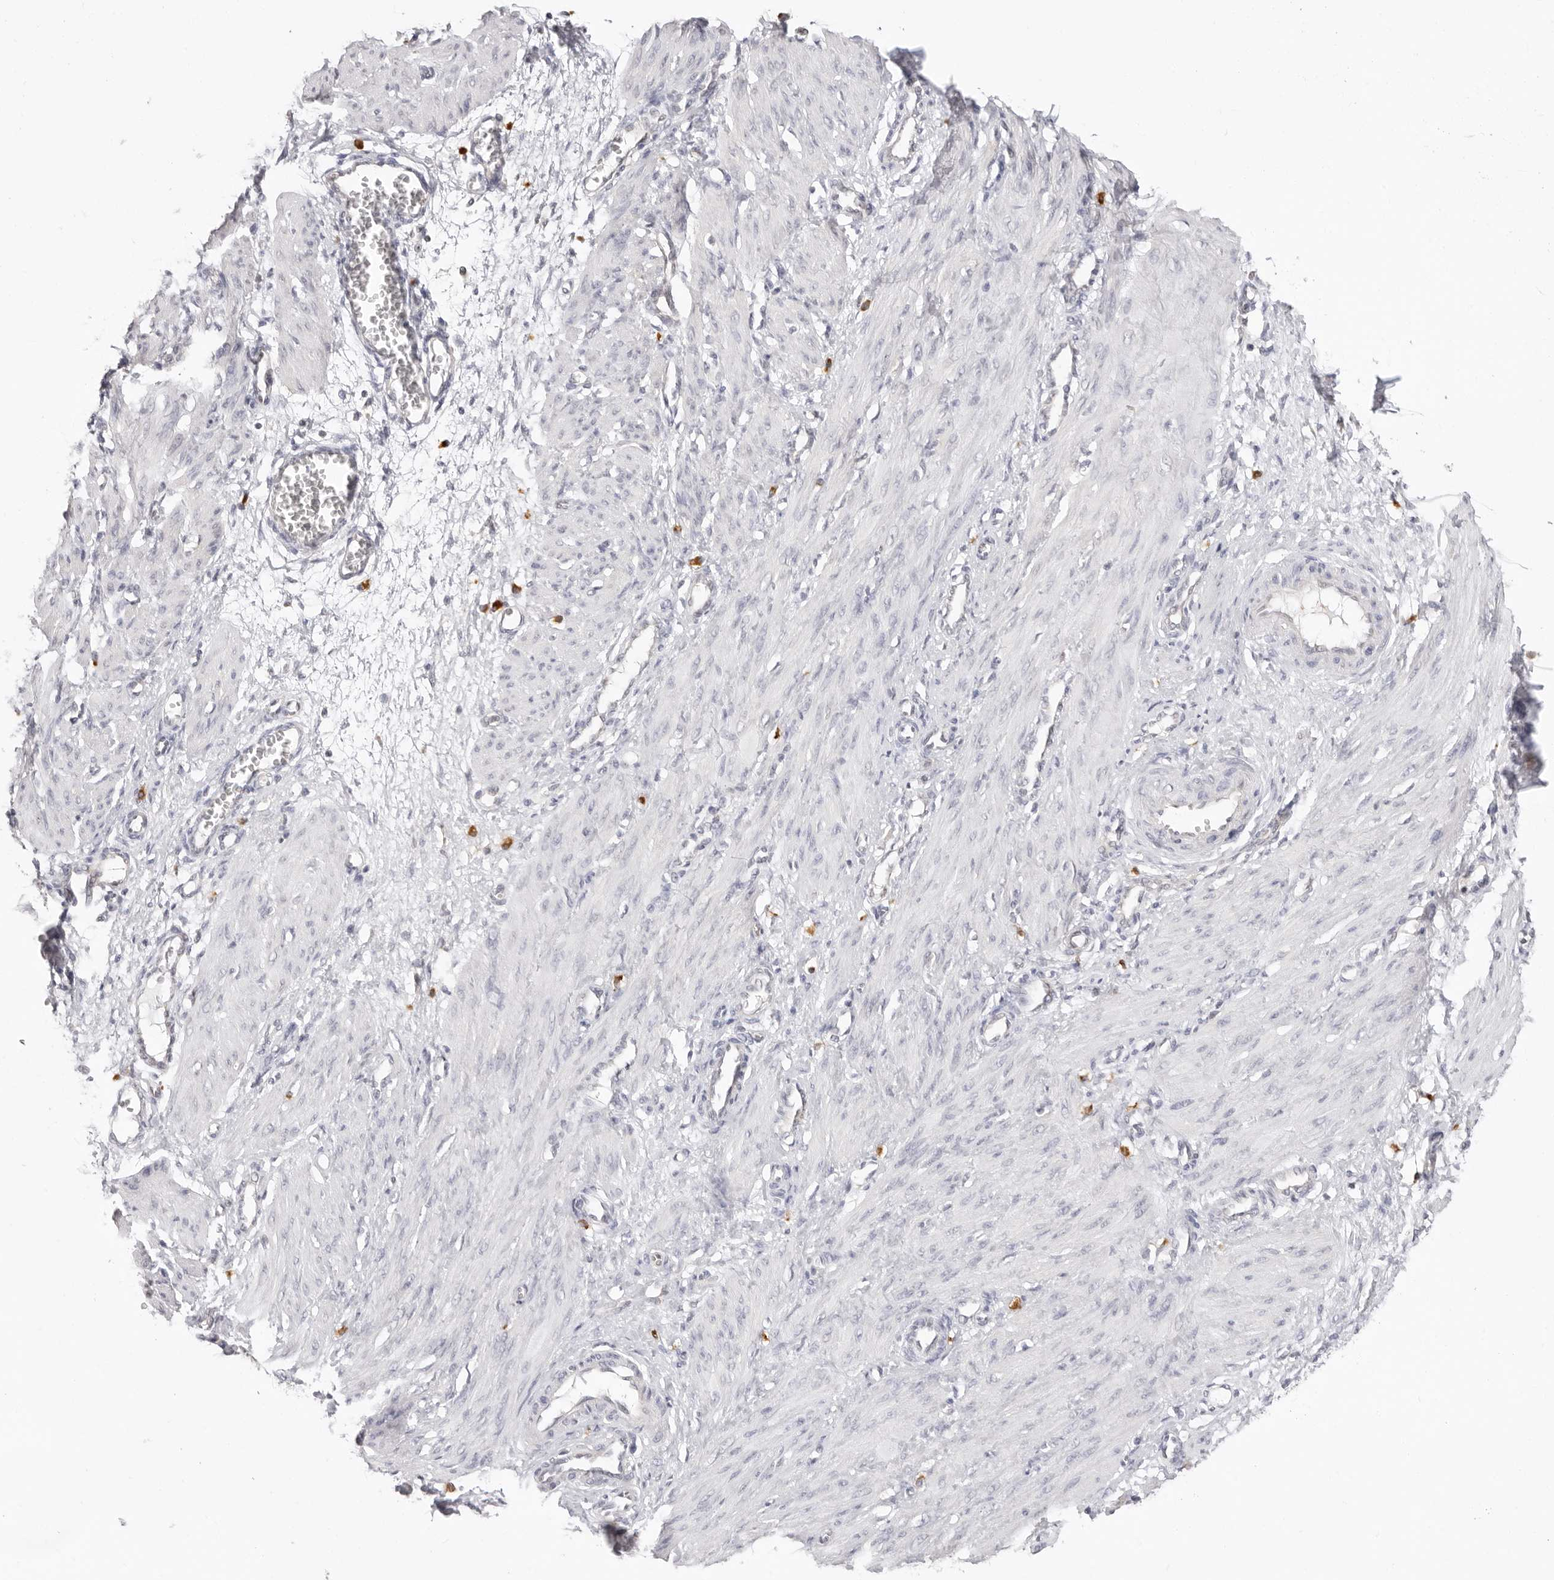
{"staining": {"intensity": "negative", "quantity": "none", "location": "none"}, "tissue": "smooth muscle", "cell_type": "Smooth muscle cells", "image_type": "normal", "snomed": [{"axis": "morphology", "description": "Normal tissue, NOS"}, {"axis": "topography", "description": "Endometrium"}], "caption": "This is an immunohistochemistry image of normal human smooth muscle. There is no expression in smooth muscle cells.", "gene": "FDPS", "patient": {"sex": "female", "age": 33}}